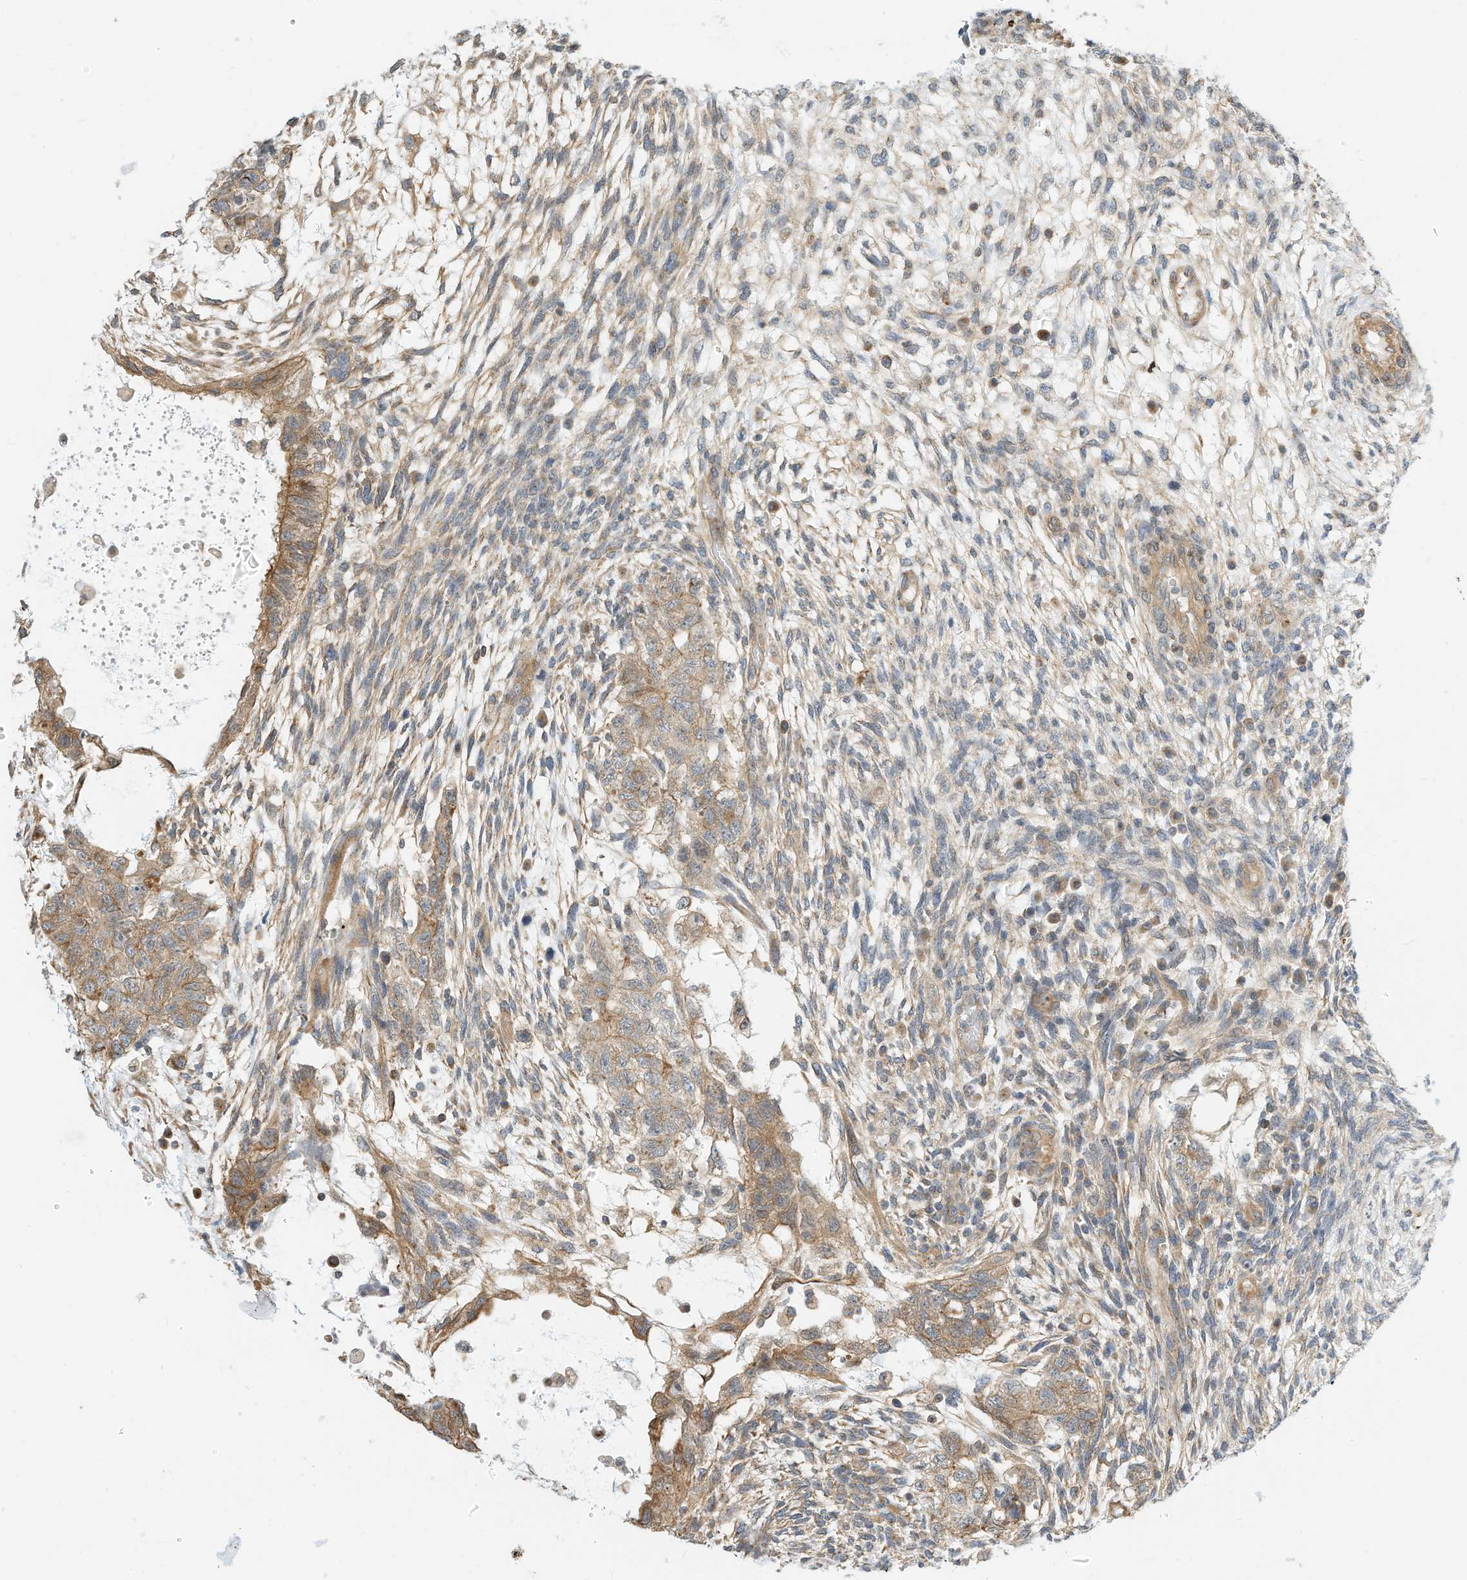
{"staining": {"intensity": "moderate", "quantity": ">75%", "location": "cytoplasmic/membranous"}, "tissue": "testis cancer", "cell_type": "Tumor cells", "image_type": "cancer", "snomed": [{"axis": "morphology", "description": "Normal tissue, NOS"}, {"axis": "morphology", "description": "Carcinoma, Embryonal, NOS"}, {"axis": "topography", "description": "Testis"}], "caption": "DAB (3,3'-diaminobenzidine) immunohistochemical staining of testis embryonal carcinoma displays moderate cytoplasmic/membranous protein positivity in approximately >75% of tumor cells.", "gene": "OFD1", "patient": {"sex": "male", "age": 36}}